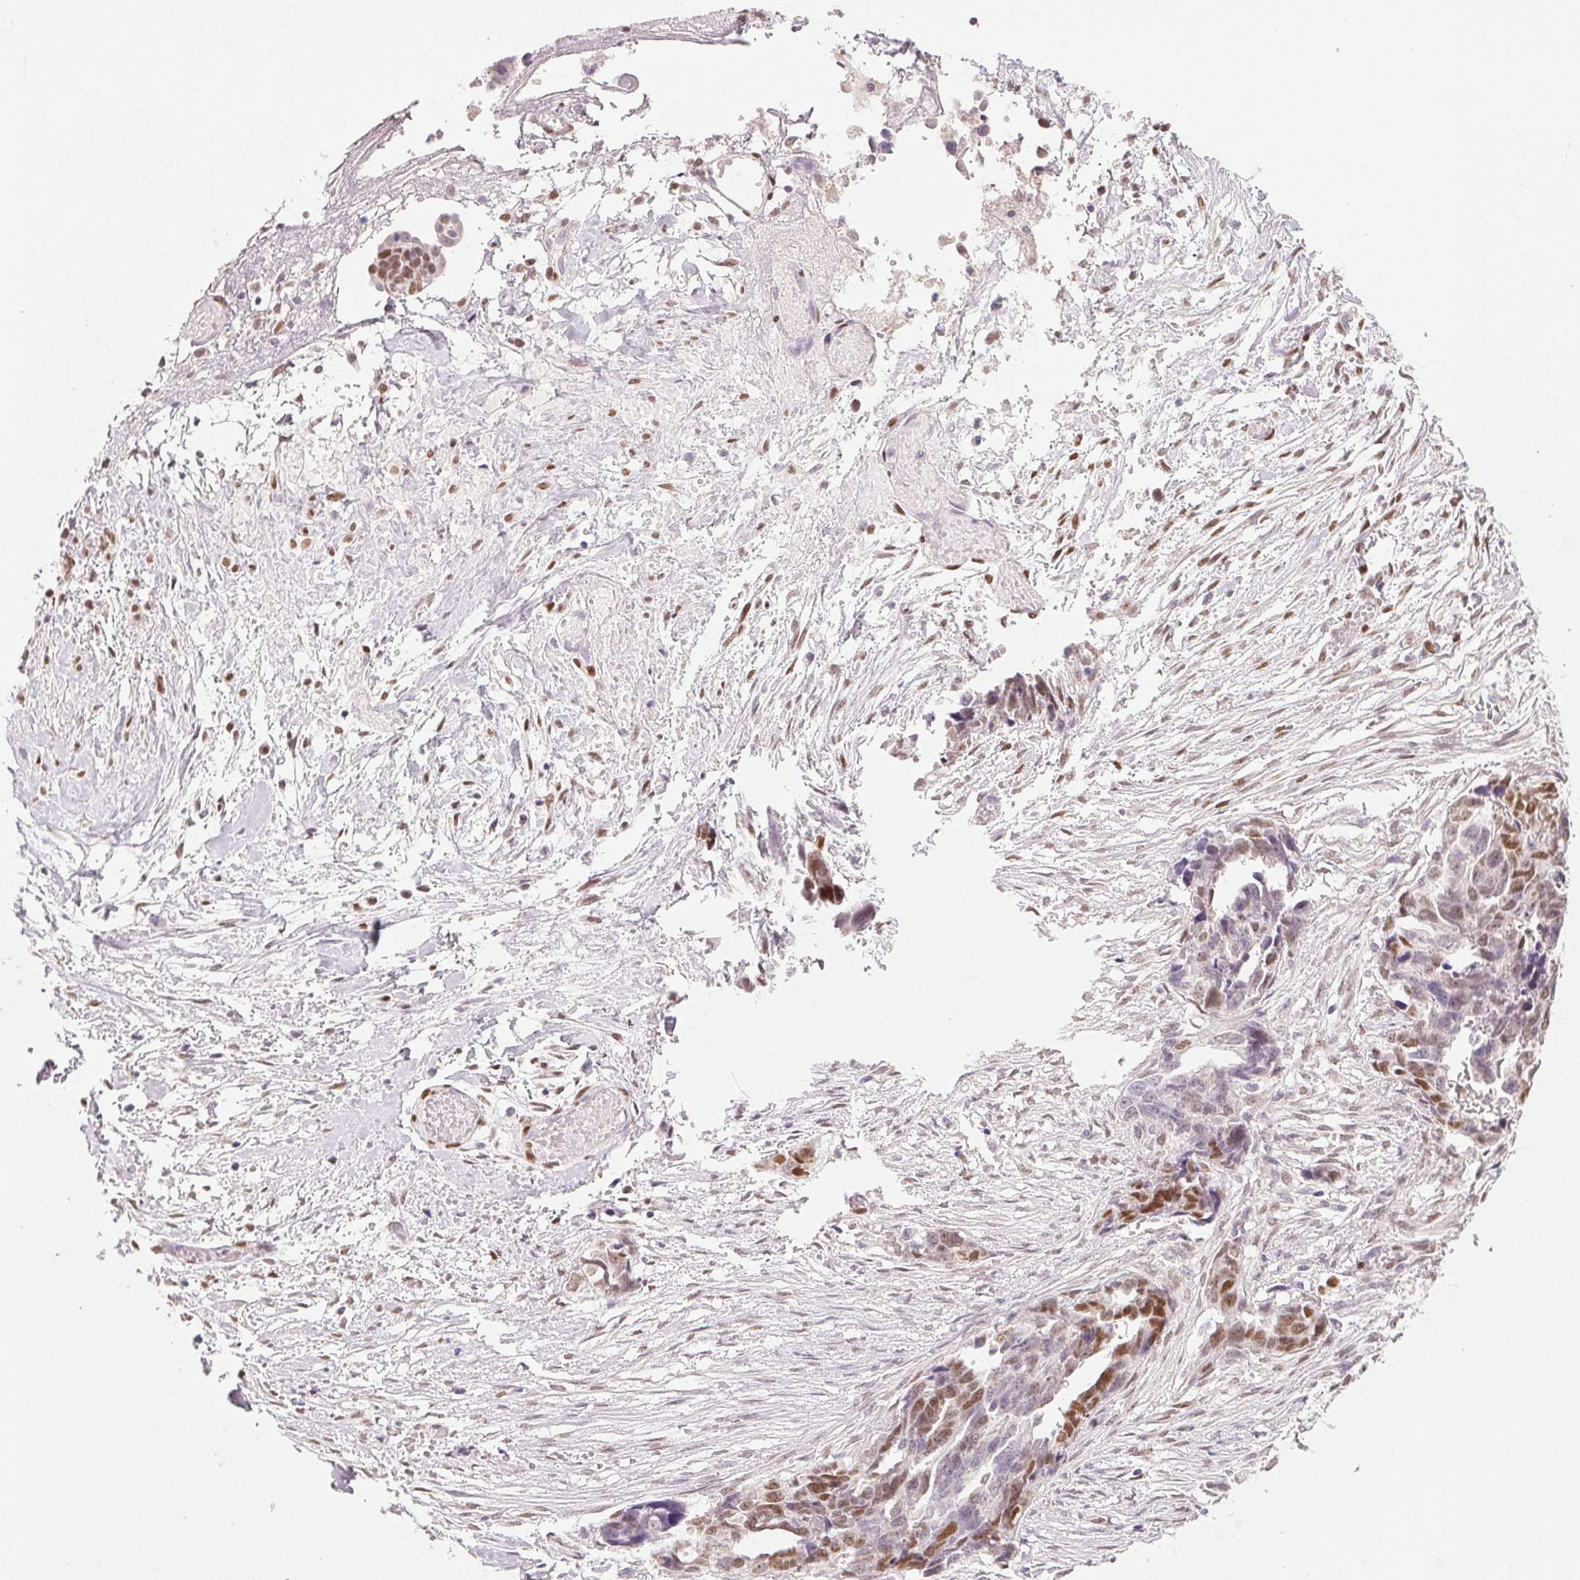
{"staining": {"intensity": "moderate", "quantity": "<25%", "location": "nuclear"}, "tissue": "ovarian cancer", "cell_type": "Tumor cells", "image_type": "cancer", "snomed": [{"axis": "morphology", "description": "Cystadenocarcinoma, serous, NOS"}, {"axis": "topography", "description": "Ovary"}], "caption": "The image demonstrates staining of ovarian serous cystadenocarcinoma, revealing moderate nuclear protein staining (brown color) within tumor cells. (Brightfield microscopy of DAB IHC at high magnification).", "gene": "SMARCD3", "patient": {"sex": "female", "age": 69}}